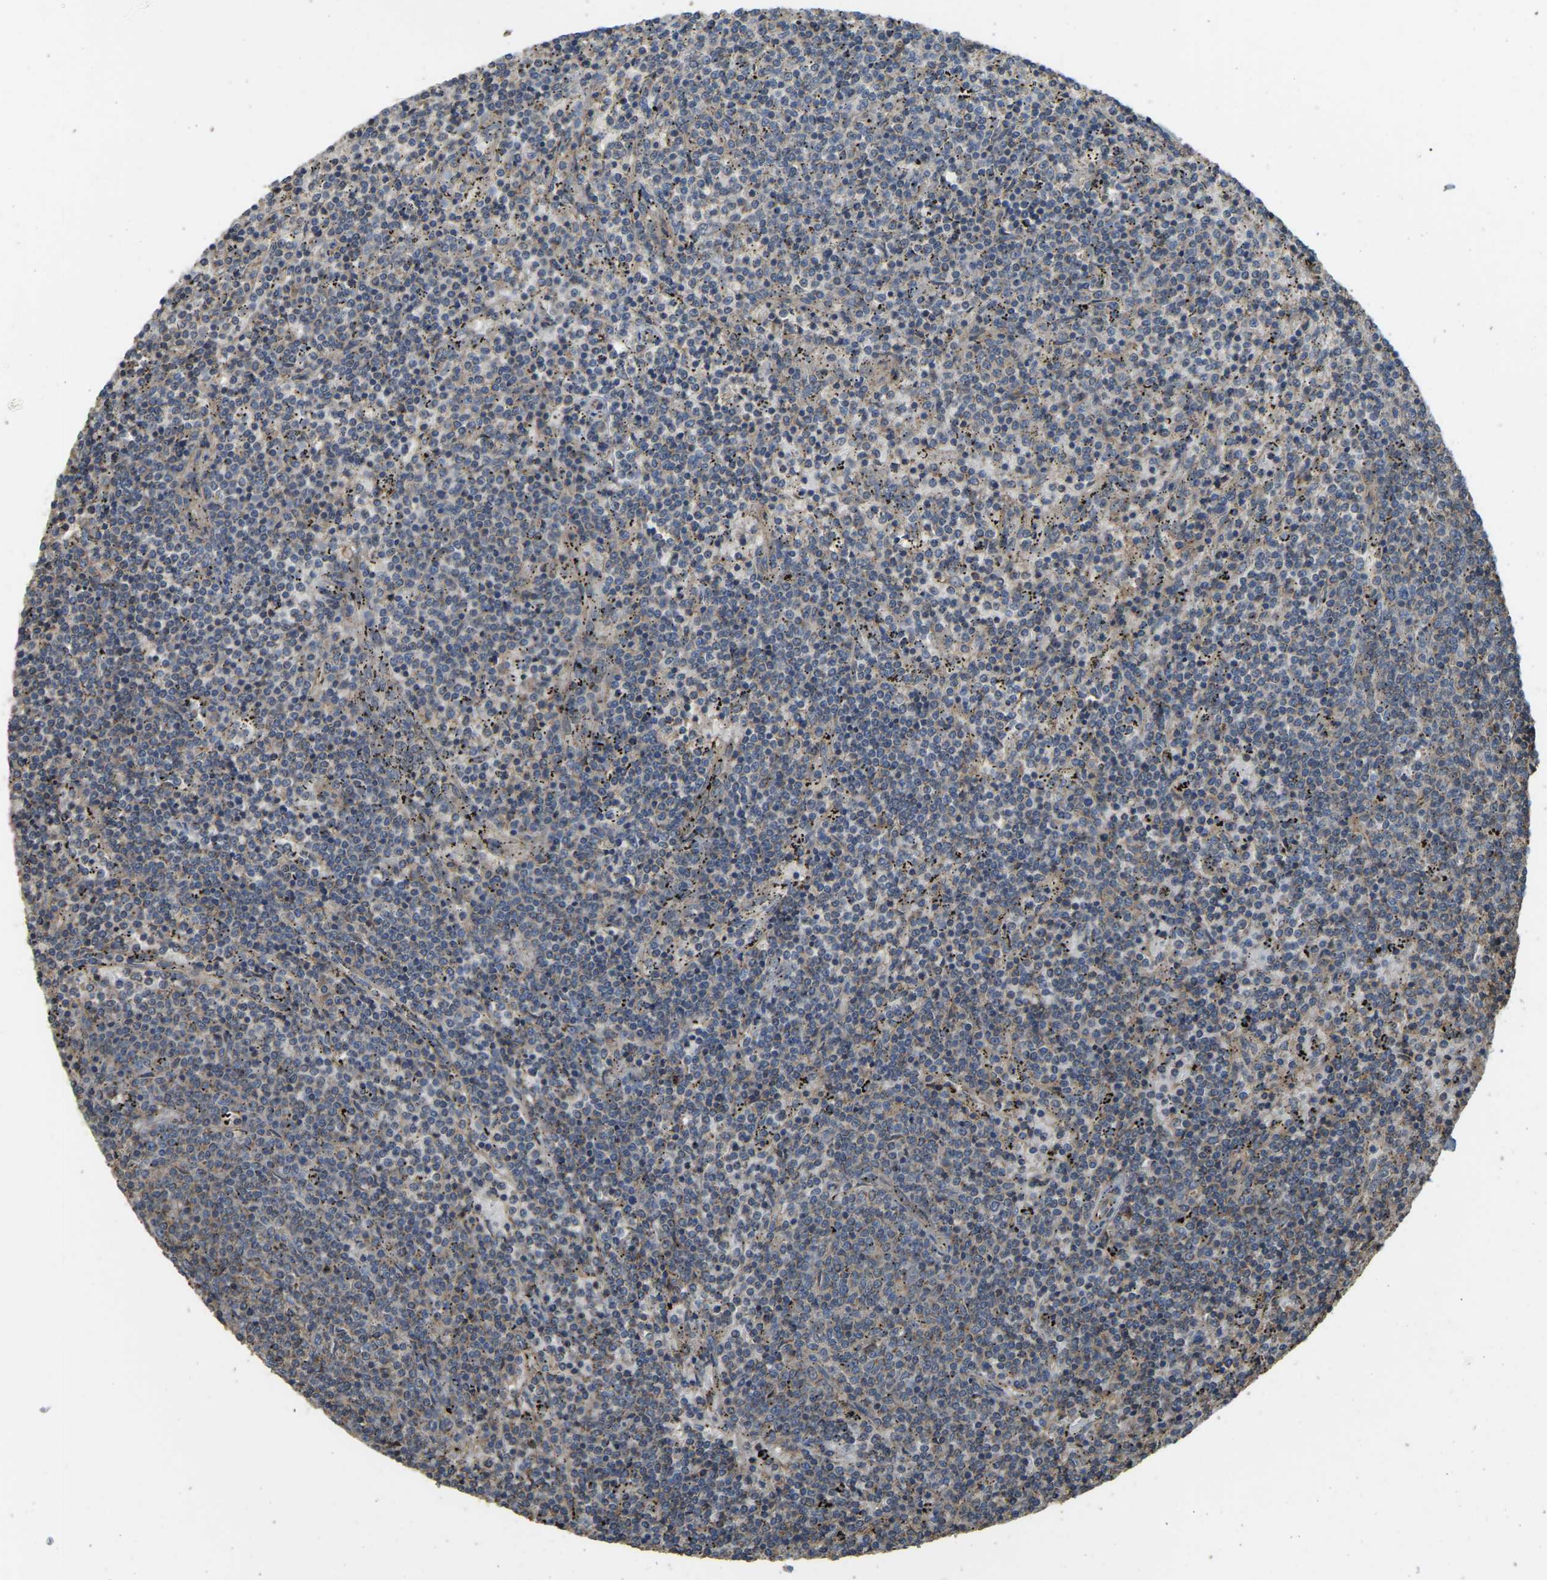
{"staining": {"intensity": "weak", "quantity": "<25%", "location": "cytoplasmic/membranous"}, "tissue": "lymphoma", "cell_type": "Tumor cells", "image_type": "cancer", "snomed": [{"axis": "morphology", "description": "Malignant lymphoma, non-Hodgkin's type, Low grade"}, {"axis": "topography", "description": "Spleen"}], "caption": "Lymphoma stained for a protein using immunohistochemistry demonstrates no positivity tumor cells.", "gene": "GNG2", "patient": {"sex": "female", "age": 50}}